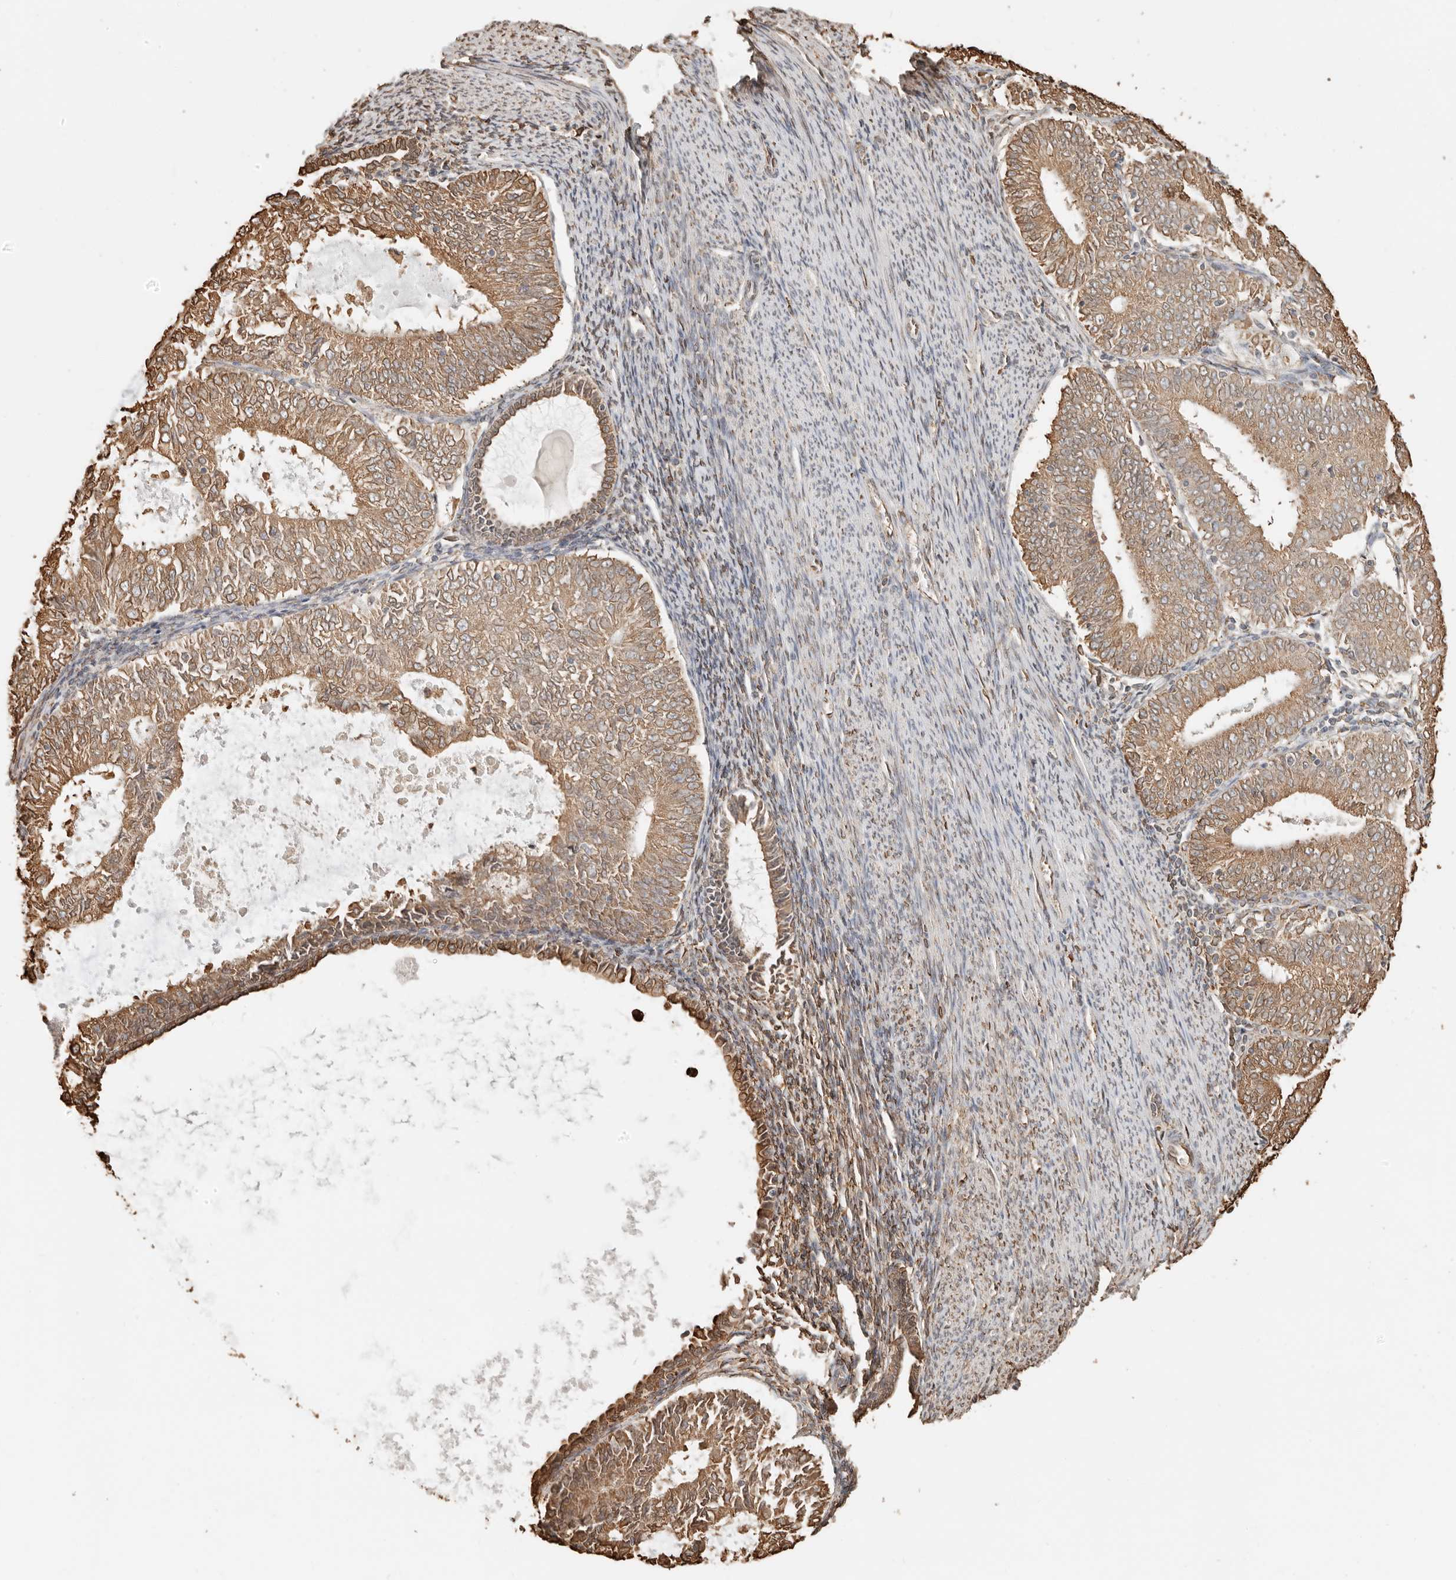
{"staining": {"intensity": "moderate", "quantity": ">75%", "location": "cytoplasmic/membranous"}, "tissue": "endometrial cancer", "cell_type": "Tumor cells", "image_type": "cancer", "snomed": [{"axis": "morphology", "description": "Adenocarcinoma, NOS"}, {"axis": "topography", "description": "Endometrium"}], "caption": "This is a histology image of immunohistochemistry (IHC) staining of endometrial cancer (adenocarcinoma), which shows moderate expression in the cytoplasmic/membranous of tumor cells.", "gene": "ARHGEF10L", "patient": {"sex": "female", "age": 57}}